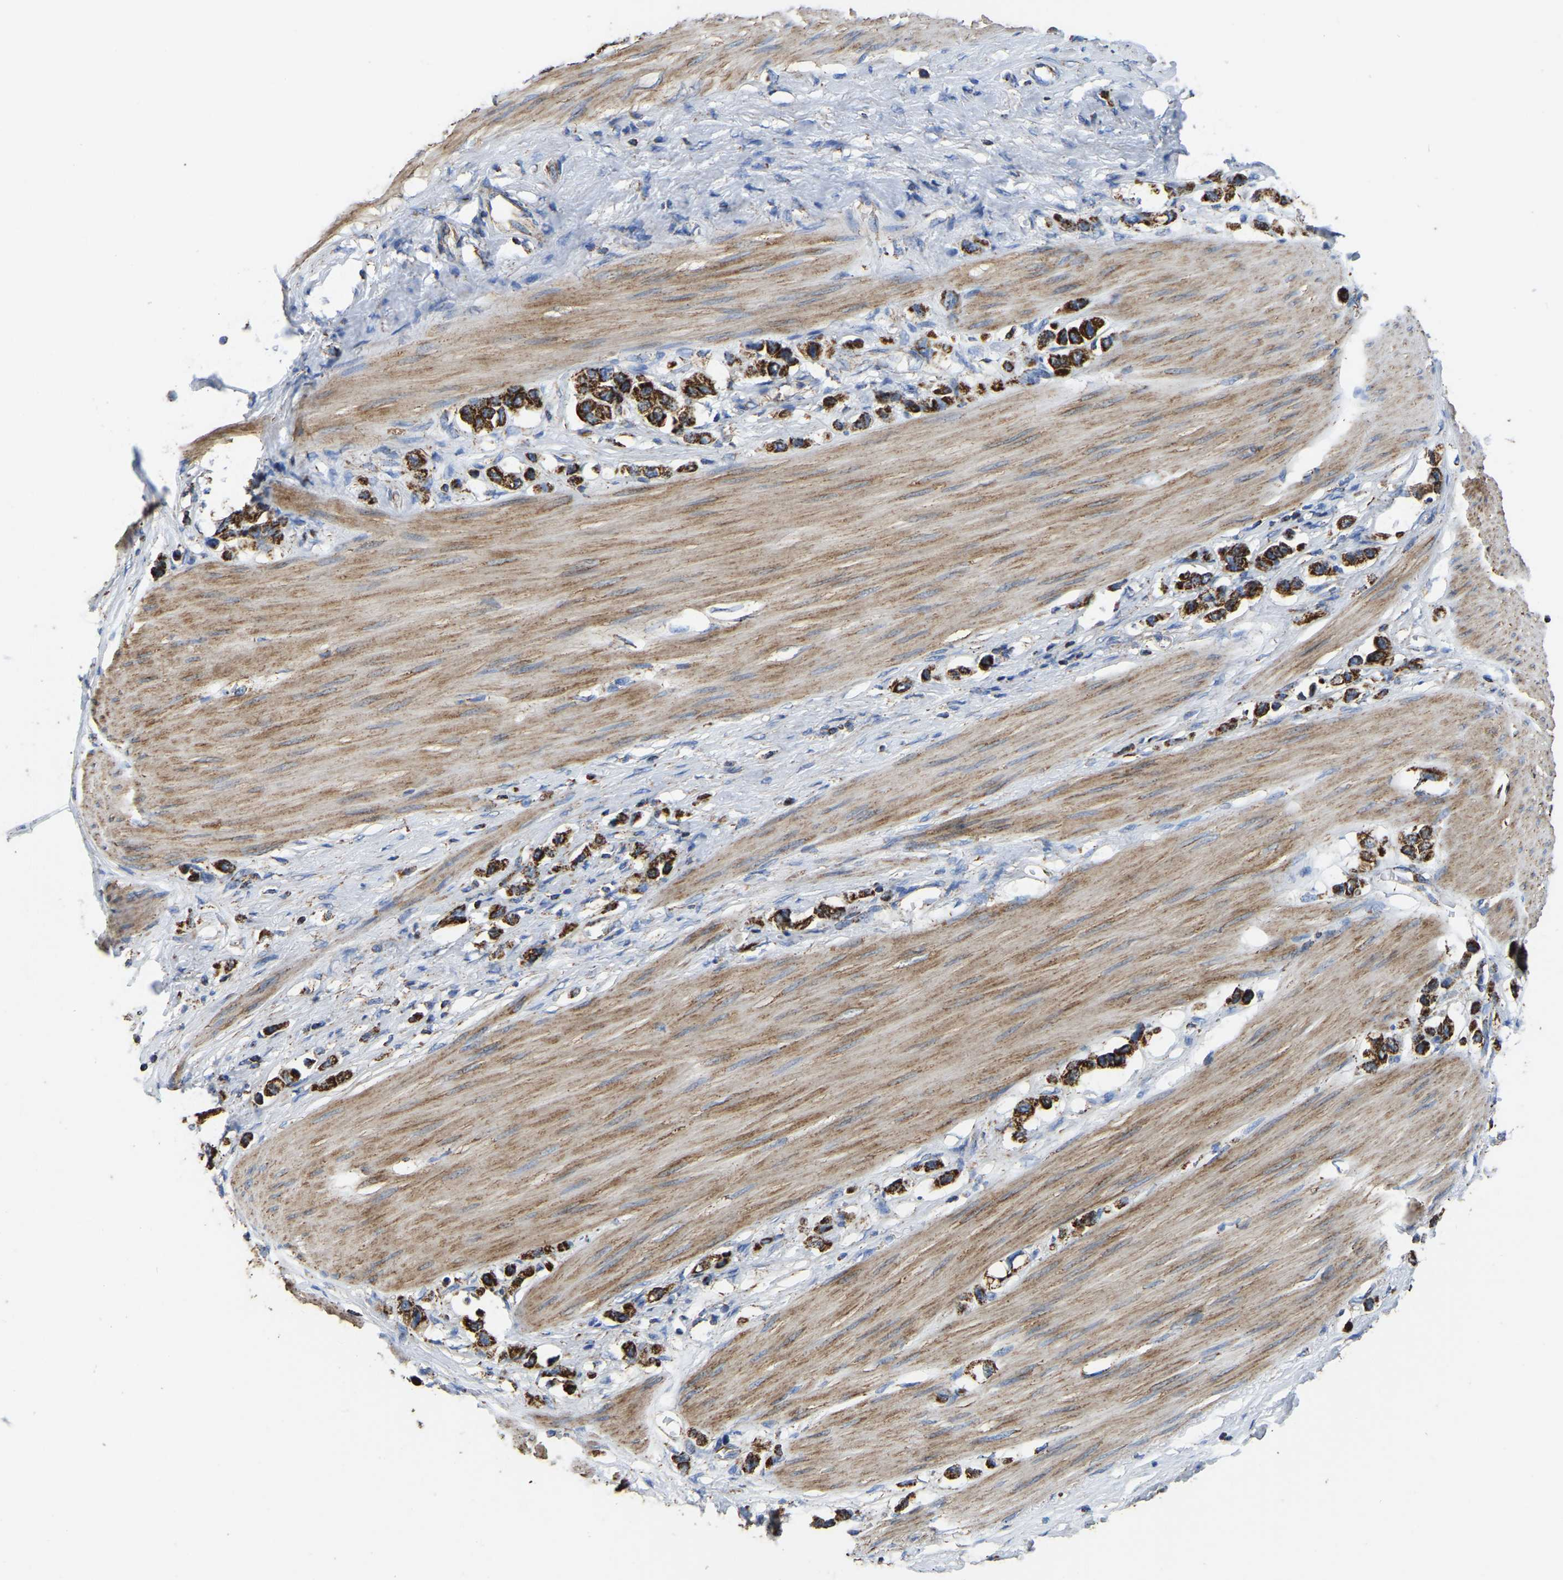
{"staining": {"intensity": "strong", "quantity": ">75%", "location": "cytoplasmic/membranous"}, "tissue": "stomach cancer", "cell_type": "Tumor cells", "image_type": "cancer", "snomed": [{"axis": "morphology", "description": "Adenocarcinoma, NOS"}, {"axis": "topography", "description": "Stomach"}], "caption": "DAB (3,3'-diaminobenzidine) immunohistochemical staining of human adenocarcinoma (stomach) demonstrates strong cytoplasmic/membranous protein positivity in approximately >75% of tumor cells.", "gene": "ETFA", "patient": {"sex": "female", "age": 65}}